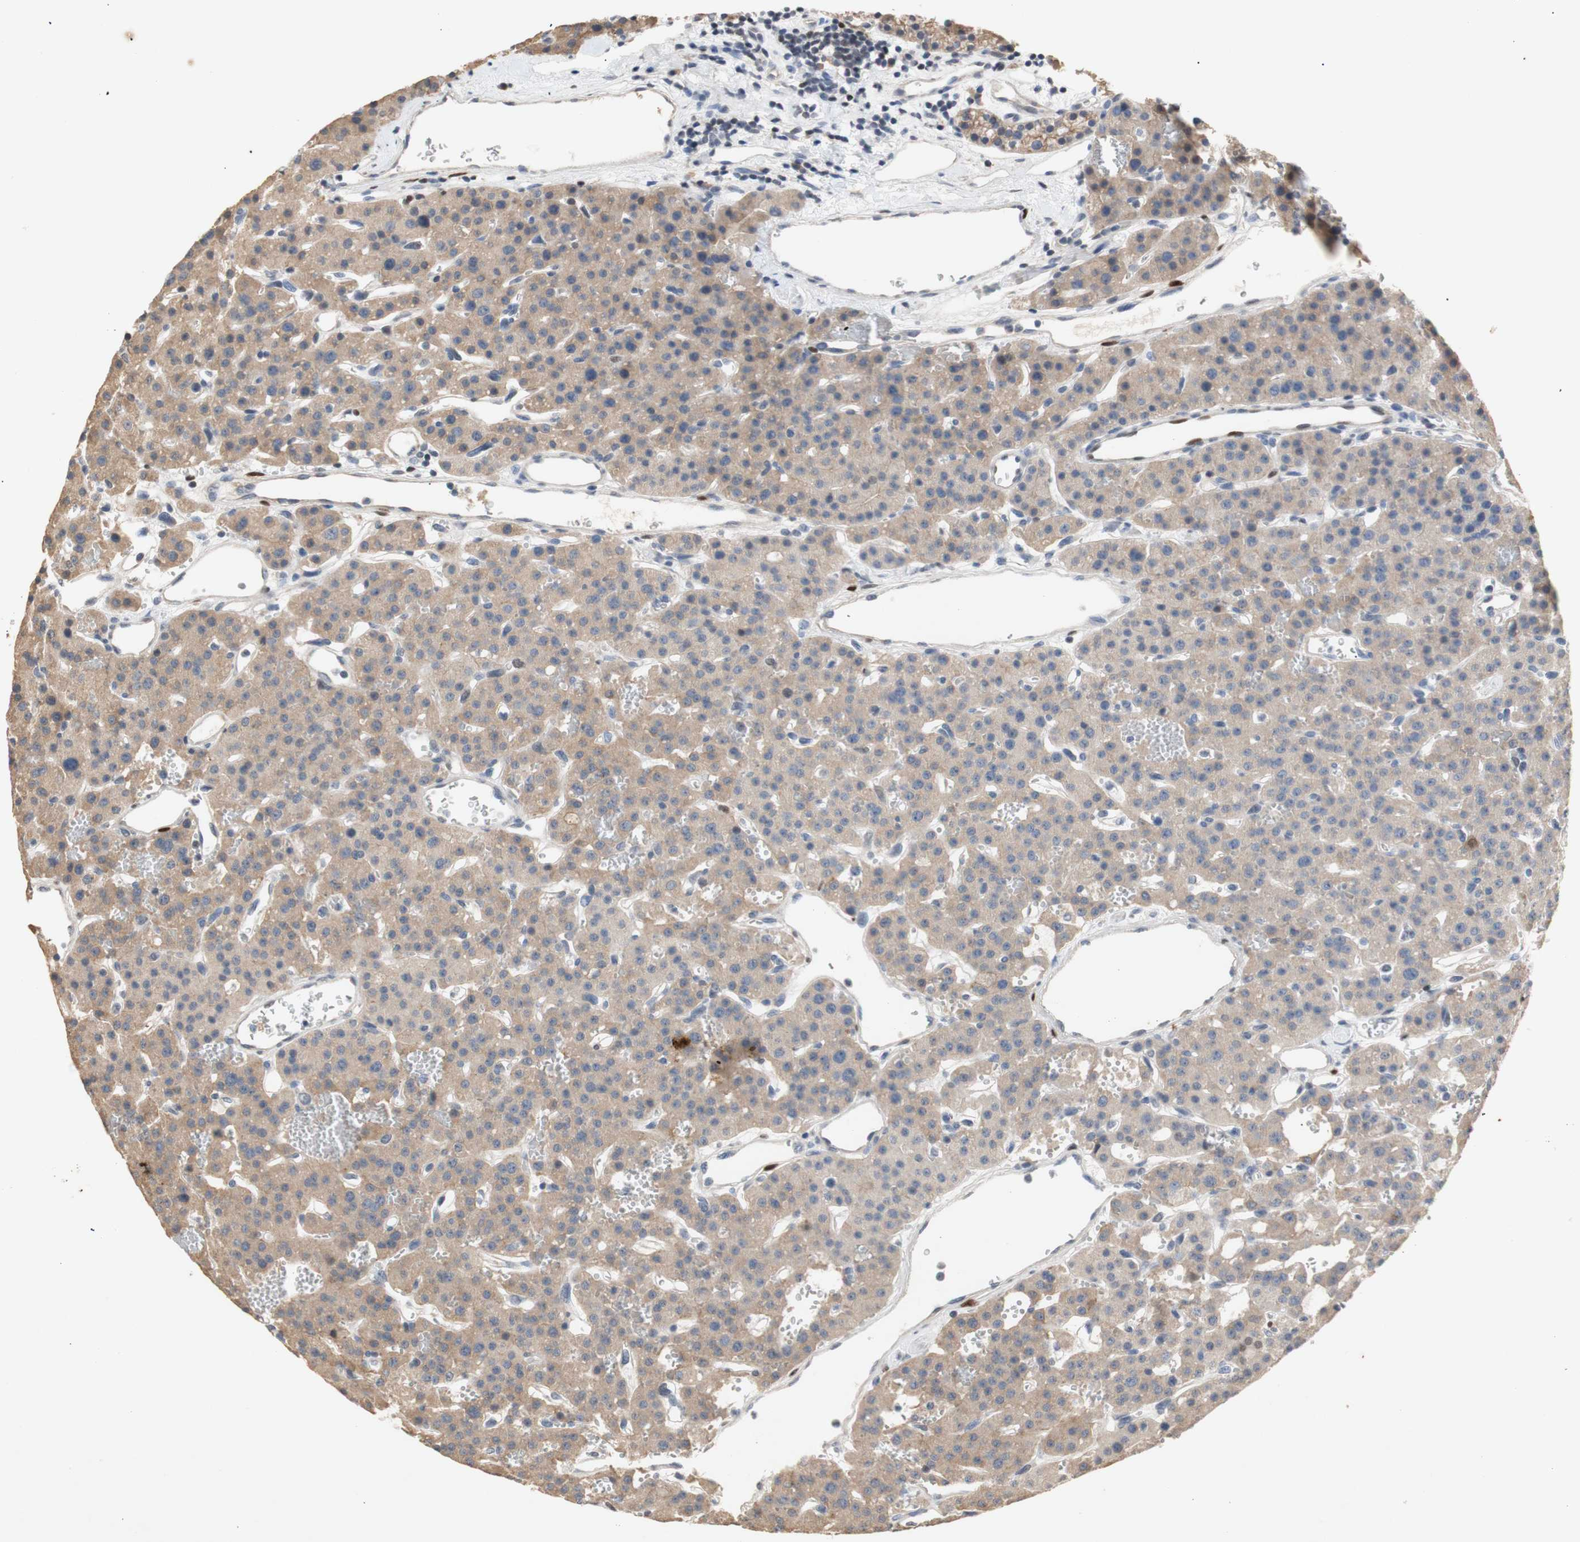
{"staining": {"intensity": "weak", "quantity": ">75%", "location": "cytoplasmic/membranous"}, "tissue": "parathyroid gland", "cell_type": "Glandular cells", "image_type": "normal", "snomed": [{"axis": "morphology", "description": "Normal tissue, NOS"}, {"axis": "morphology", "description": "Adenoma, NOS"}, {"axis": "topography", "description": "Parathyroid gland"}], "caption": "Weak cytoplasmic/membranous staining is appreciated in approximately >75% of glandular cells in unremarkable parathyroid gland.", "gene": "FOSB", "patient": {"sex": "female", "age": 81}}